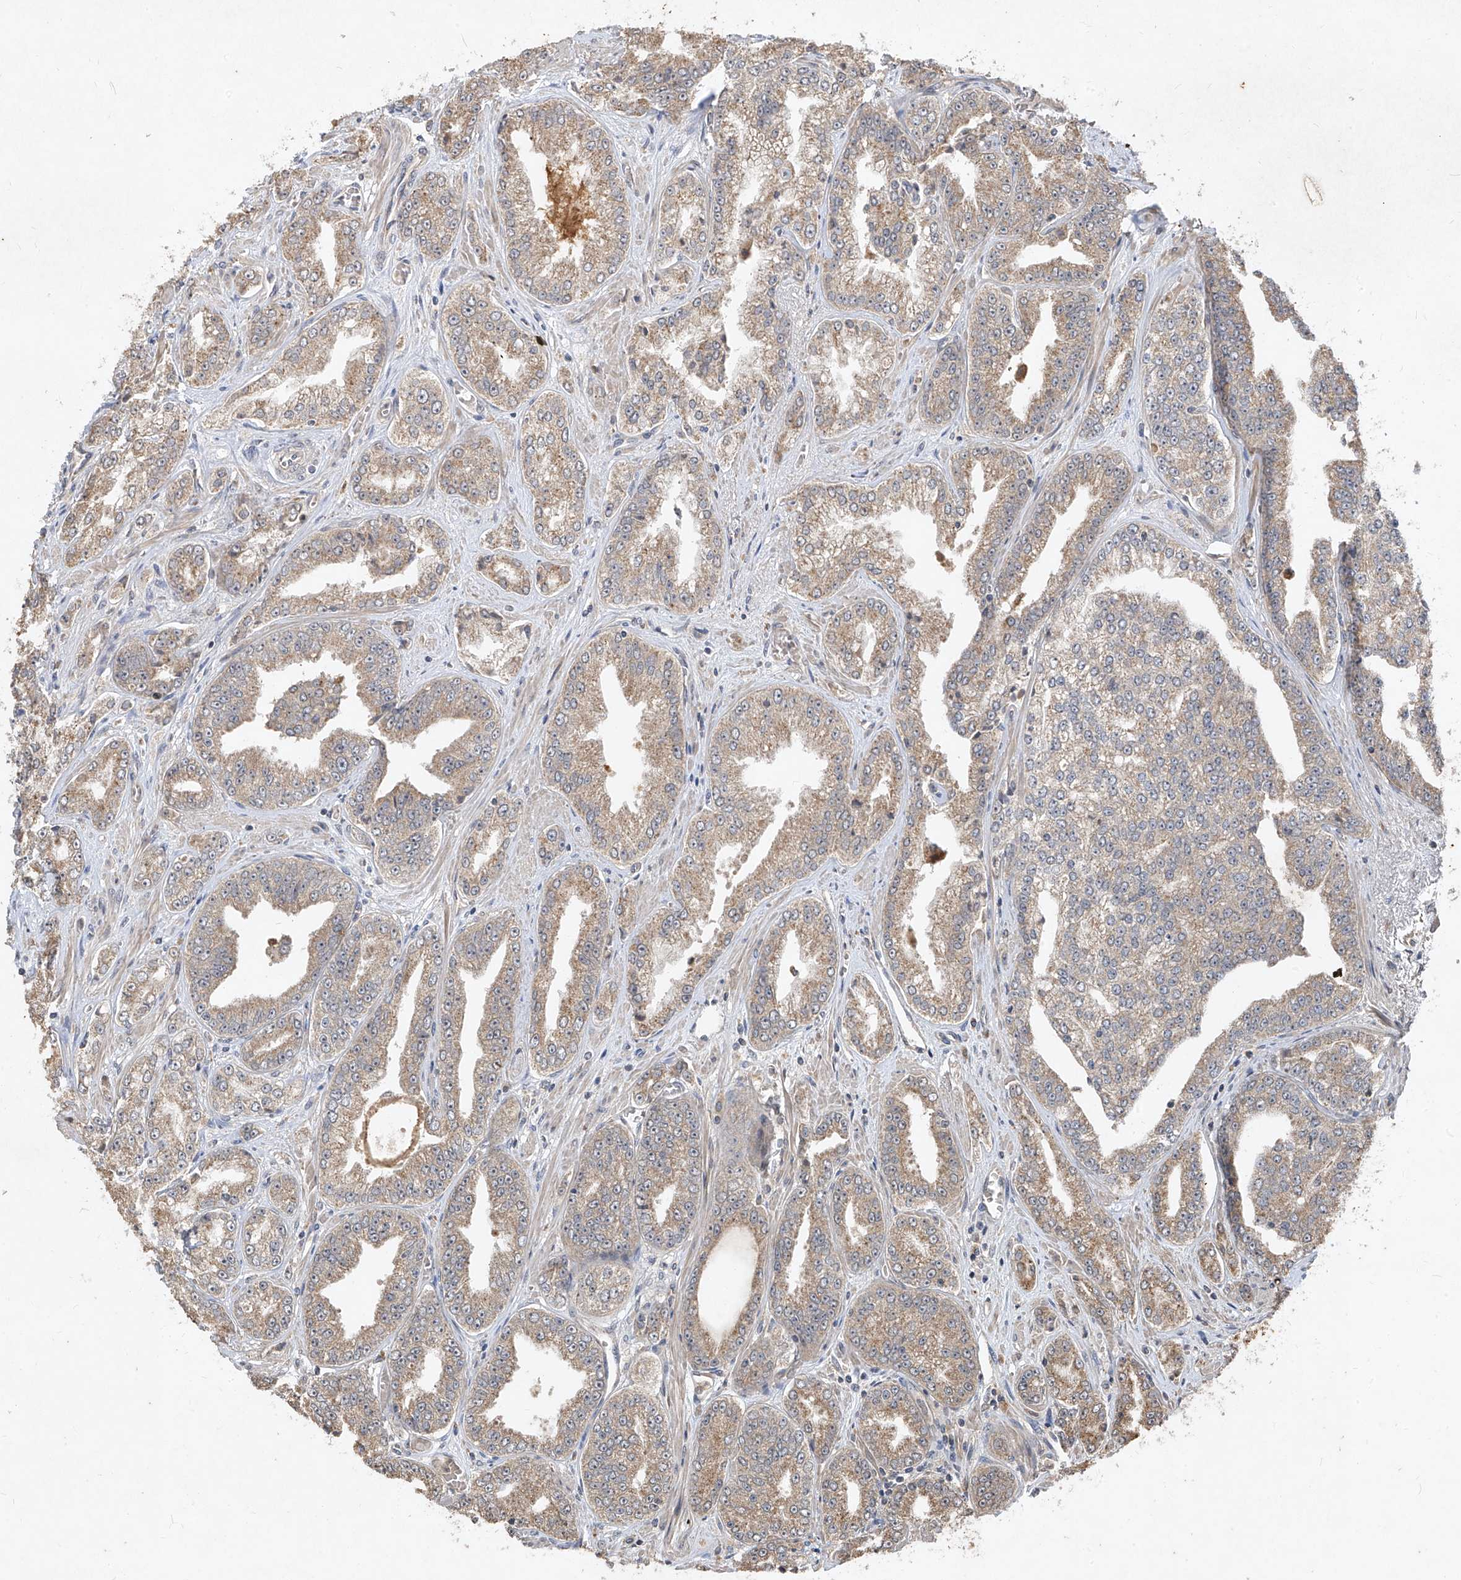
{"staining": {"intensity": "weak", "quantity": ">75%", "location": "cytoplasmic/membranous"}, "tissue": "prostate cancer", "cell_type": "Tumor cells", "image_type": "cancer", "snomed": [{"axis": "morphology", "description": "Adenocarcinoma, High grade"}, {"axis": "topography", "description": "Prostate"}], "caption": "An immunohistochemistry micrograph of tumor tissue is shown. Protein staining in brown highlights weak cytoplasmic/membranous positivity in prostate cancer (high-grade adenocarcinoma) within tumor cells.", "gene": "ABCD3", "patient": {"sex": "male", "age": 71}}